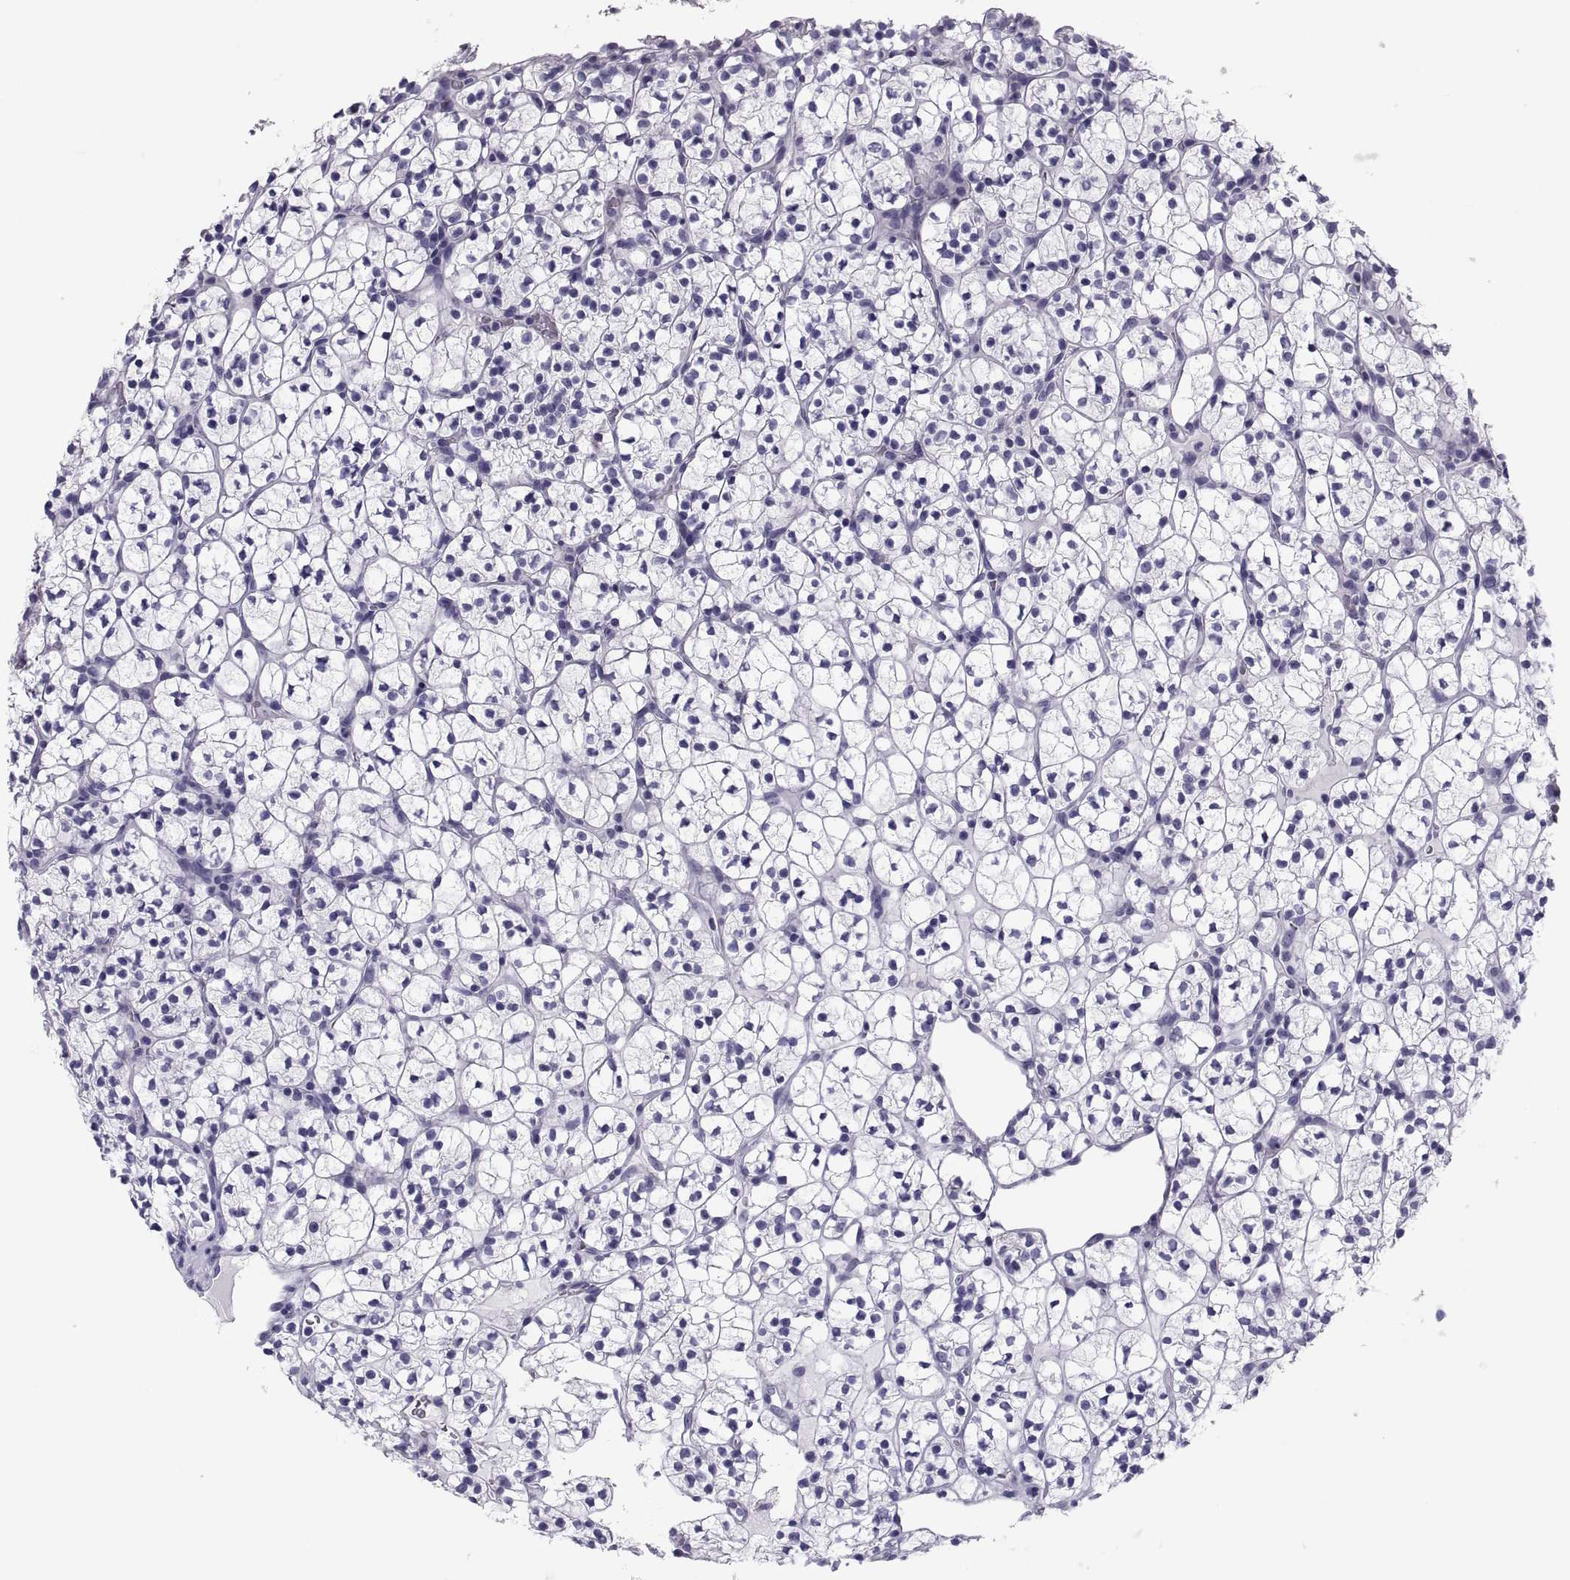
{"staining": {"intensity": "negative", "quantity": "none", "location": "none"}, "tissue": "renal cancer", "cell_type": "Tumor cells", "image_type": "cancer", "snomed": [{"axis": "morphology", "description": "Adenocarcinoma, NOS"}, {"axis": "topography", "description": "Kidney"}], "caption": "Protein analysis of renal cancer (adenocarcinoma) reveals no significant staining in tumor cells.", "gene": "DEFB129", "patient": {"sex": "female", "age": 89}}